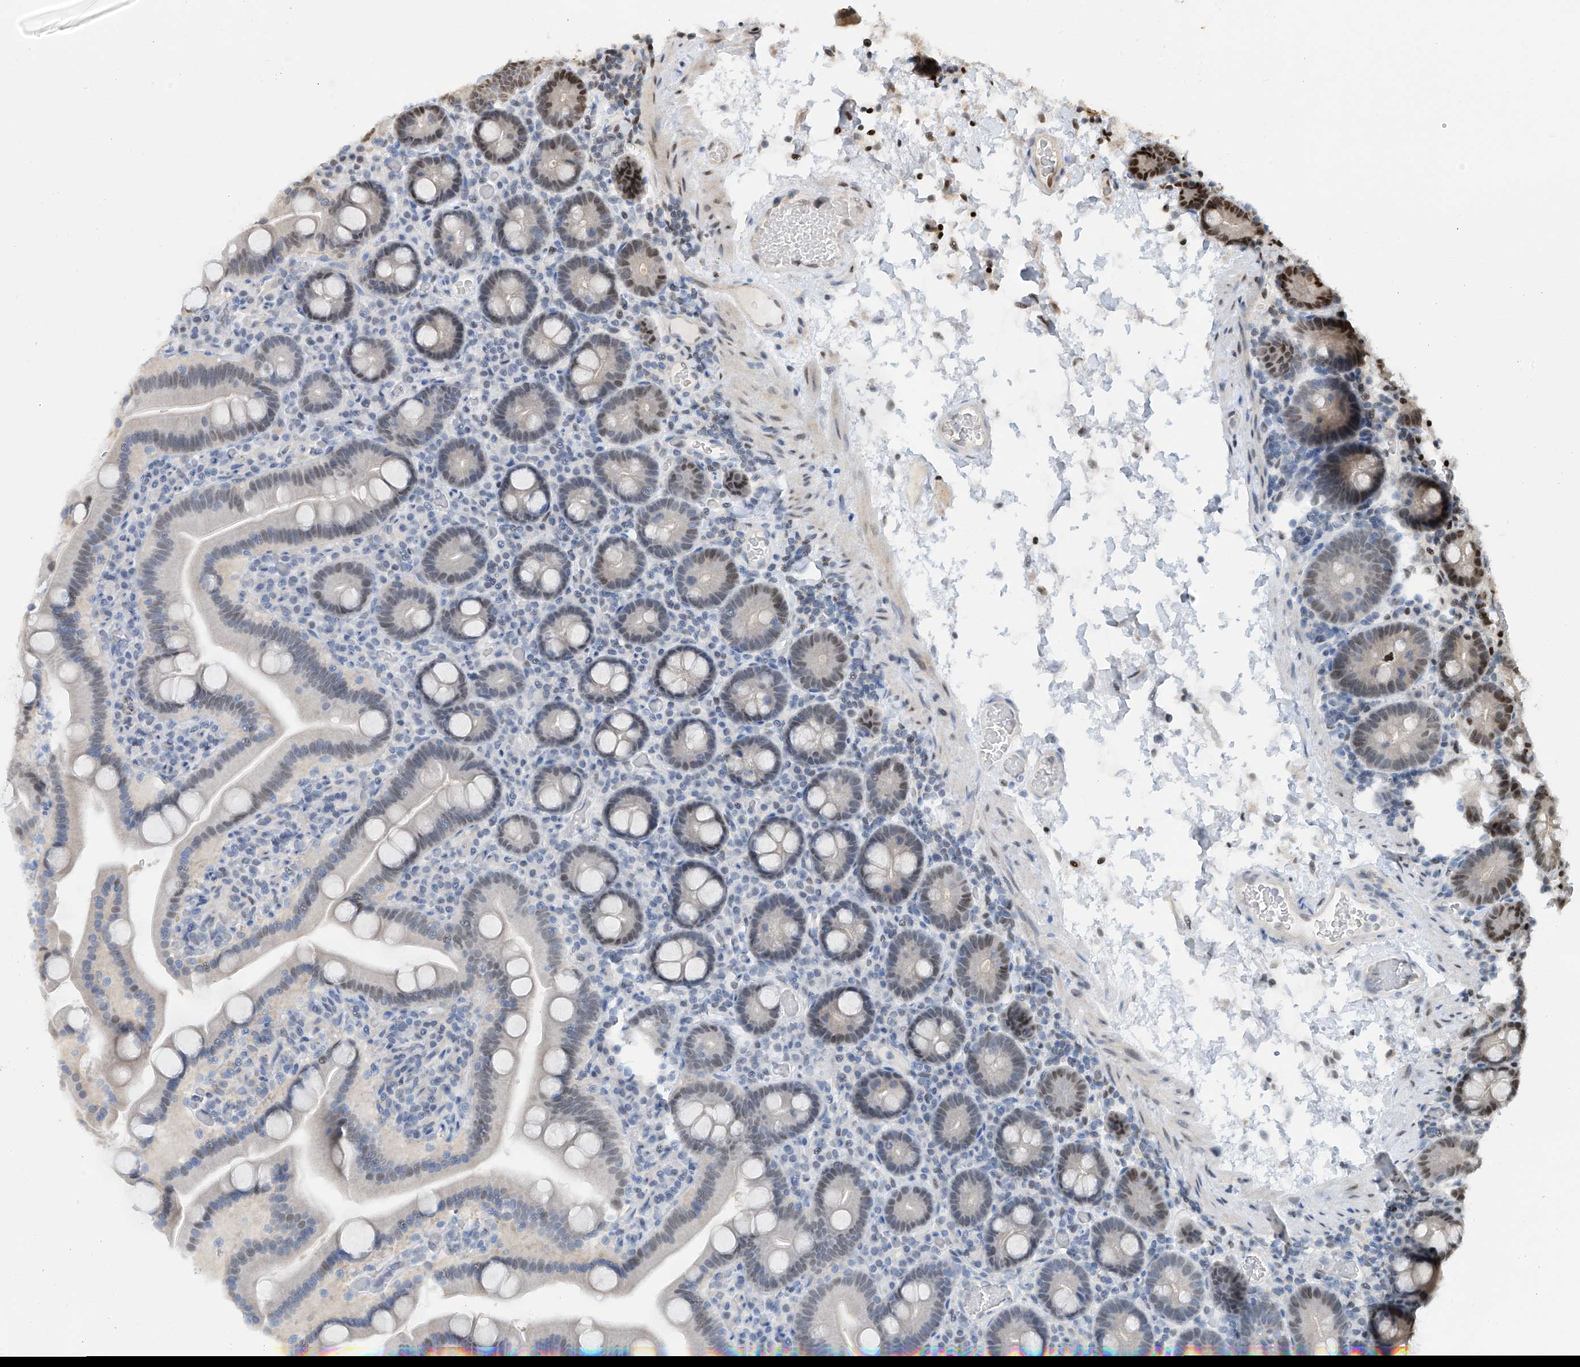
{"staining": {"intensity": "moderate", "quantity": "<25%", "location": "nuclear"}, "tissue": "duodenum", "cell_type": "Glandular cells", "image_type": "normal", "snomed": [{"axis": "morphology", "description": "Normal tissue, NOS"}, {"axis": "topography", "description": "Duodenum"}], "caption": "IHC staining of normal duodenum, which demonstrates low levels of moderate nuclear expression in about <25% of glandular cells indicating moderate nuclear protein positivity. The staining was performed using DAB (brown) for protein detection and nuclei were counterstained in hematoxylin (blue).", "gene": "PMM1", "patient": {"sex": "male", "age": 55}}